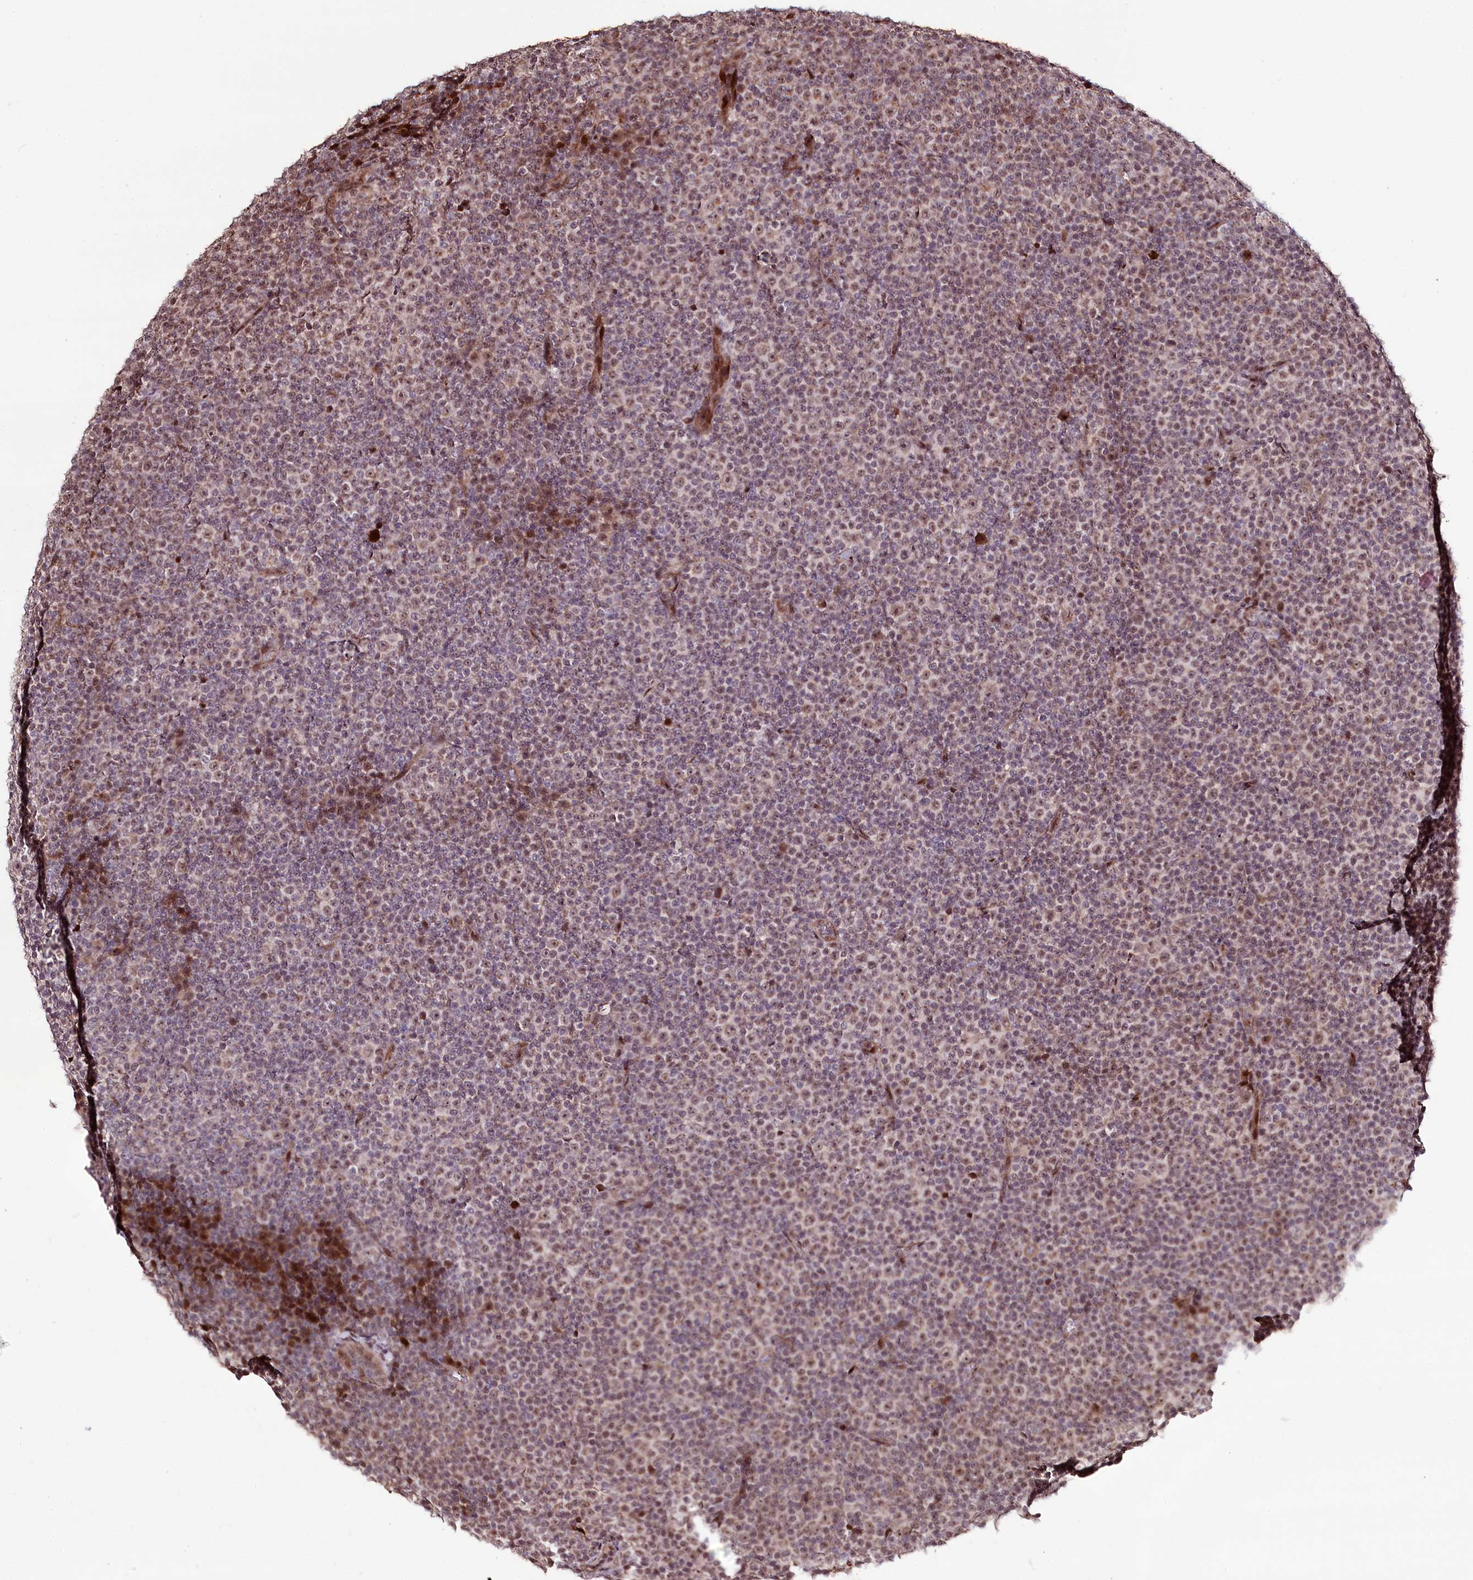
{"staining": {"intensity": "weak", "quantity": ">75%", "location": "nuclear"}, "tissue": "lymphoma", "cell_type": "Tumor cells", "image_type": "cancer", "snomed": [{"axis": "morphology", "description": "Malignant lymphoma, non-Hodgkin's type, Low grade"}, {"axis": "topography", "description": "Lymph node"}], "caption": "The immunohistochemical stain labels weak nuclear staining in tumor cells of malignant lymphoma, non-Hodgkin's type (low-grade) tissue.", "gene": "DMP1", "patient": {"sex": "female", "age": 67}}